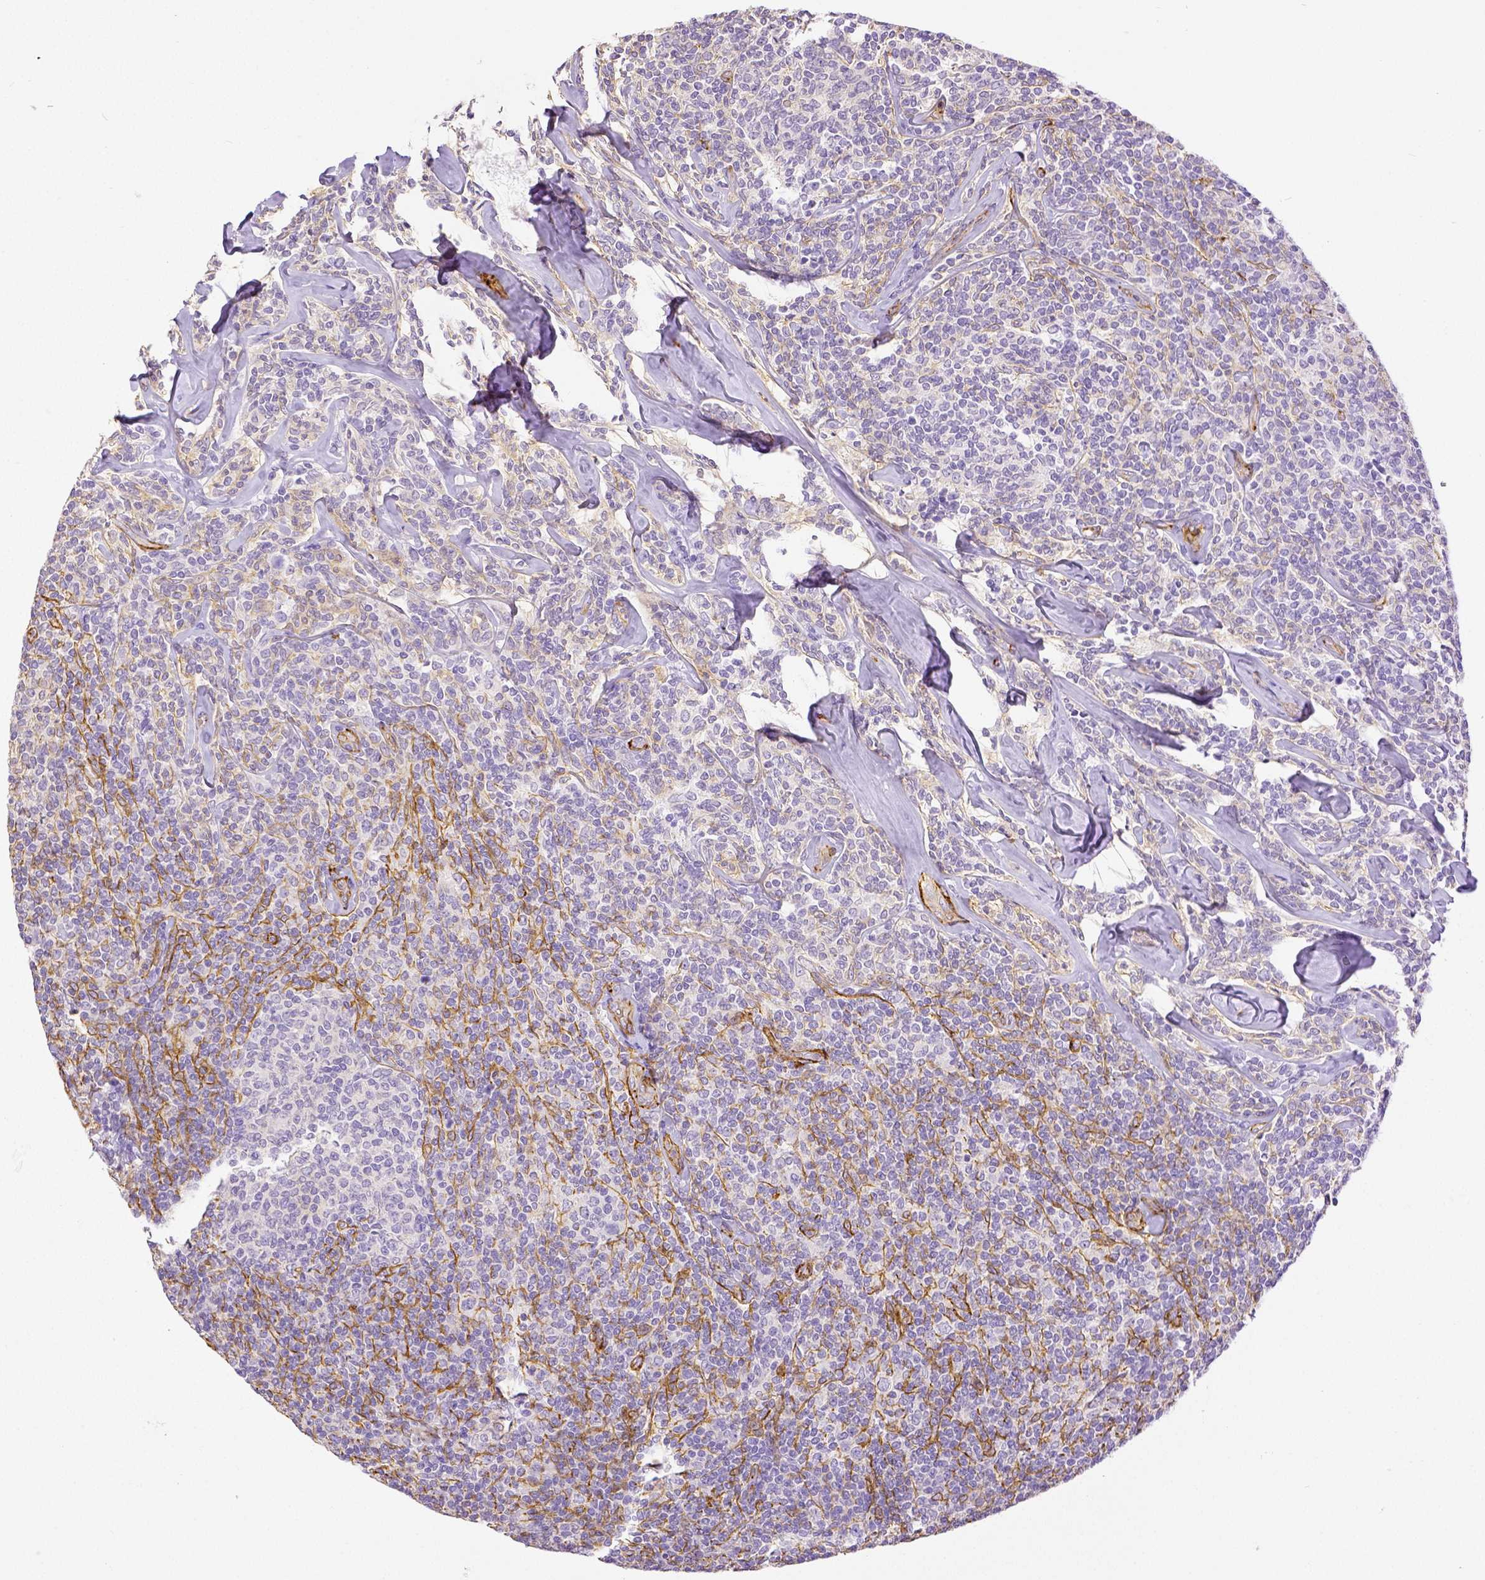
{"staining": {"intensity": "negative", "quantity": "none", "location": "none"}, "tissue": "lymphoma", "cell_type": "Tumor cells", "image_type": "cancer", "snomed": [{"axis": "morphology", "description": "Malignant lymphoma, non-Hodgkin's type, Low grade"}, {"axis": "topography", "description": "Lymph node"}], "caption": "Immunohistochemical staining of malignant lymphoma, non-Hodgkin's type (low-grade) reveals no significant staining in tumor cells.", "gene": "THY1", "patient": {"sex": "female", "age": 56}}